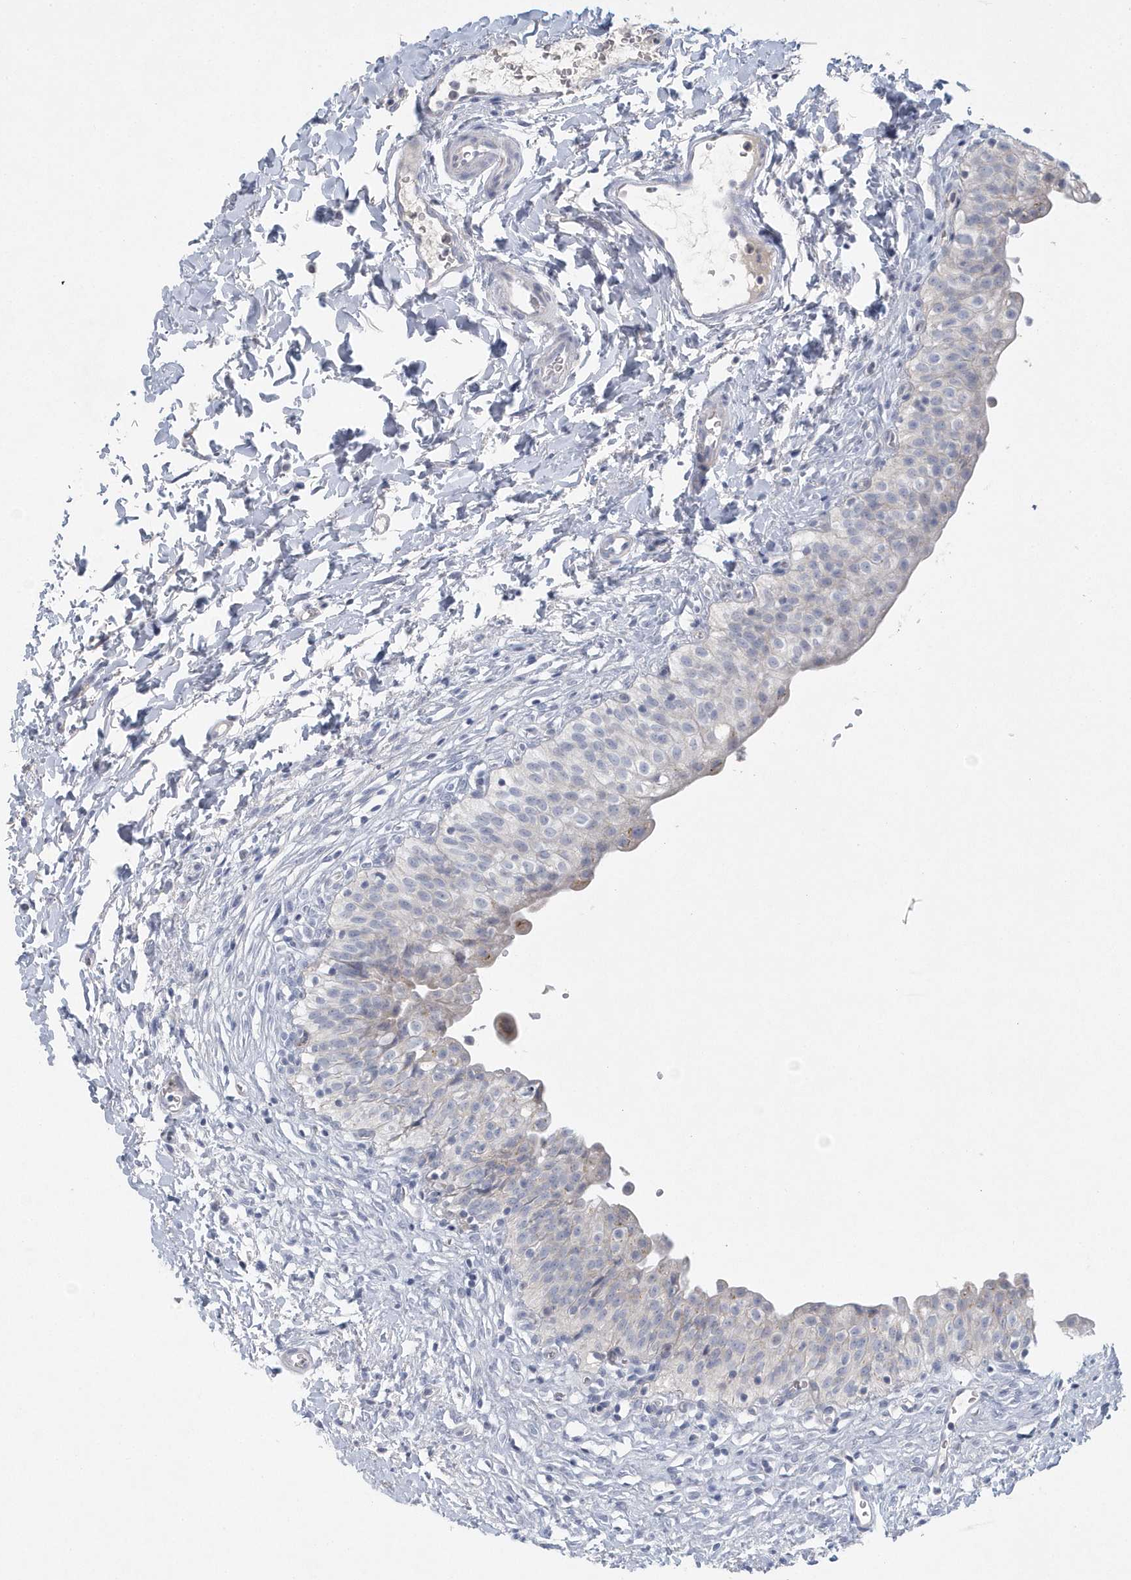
{"staining": {"intensity": "negative", "quantity": "none", "location": "none"}, "tissue": "urinary bladder", "cell_type": "Urothelial cells", "image_type": "normal", "snomed": [{"axis": "morphology", "description": "Normal tissue, NOS"}, {"axis": "topography", "description": "Urinary bladder"}], "caption": "A high-resolution micrograph shows IHC staining of unremarkable urinary bladder, which reveals no significant staining in urothelial cells. Brightfield microscopy of immunohistochemistry (IHC) stained with DAB (brown) and hematoxylin (blue), captured at high magnification.", "gene": "NIPAL1", "patient": {"sex": "male", "age": 55}}